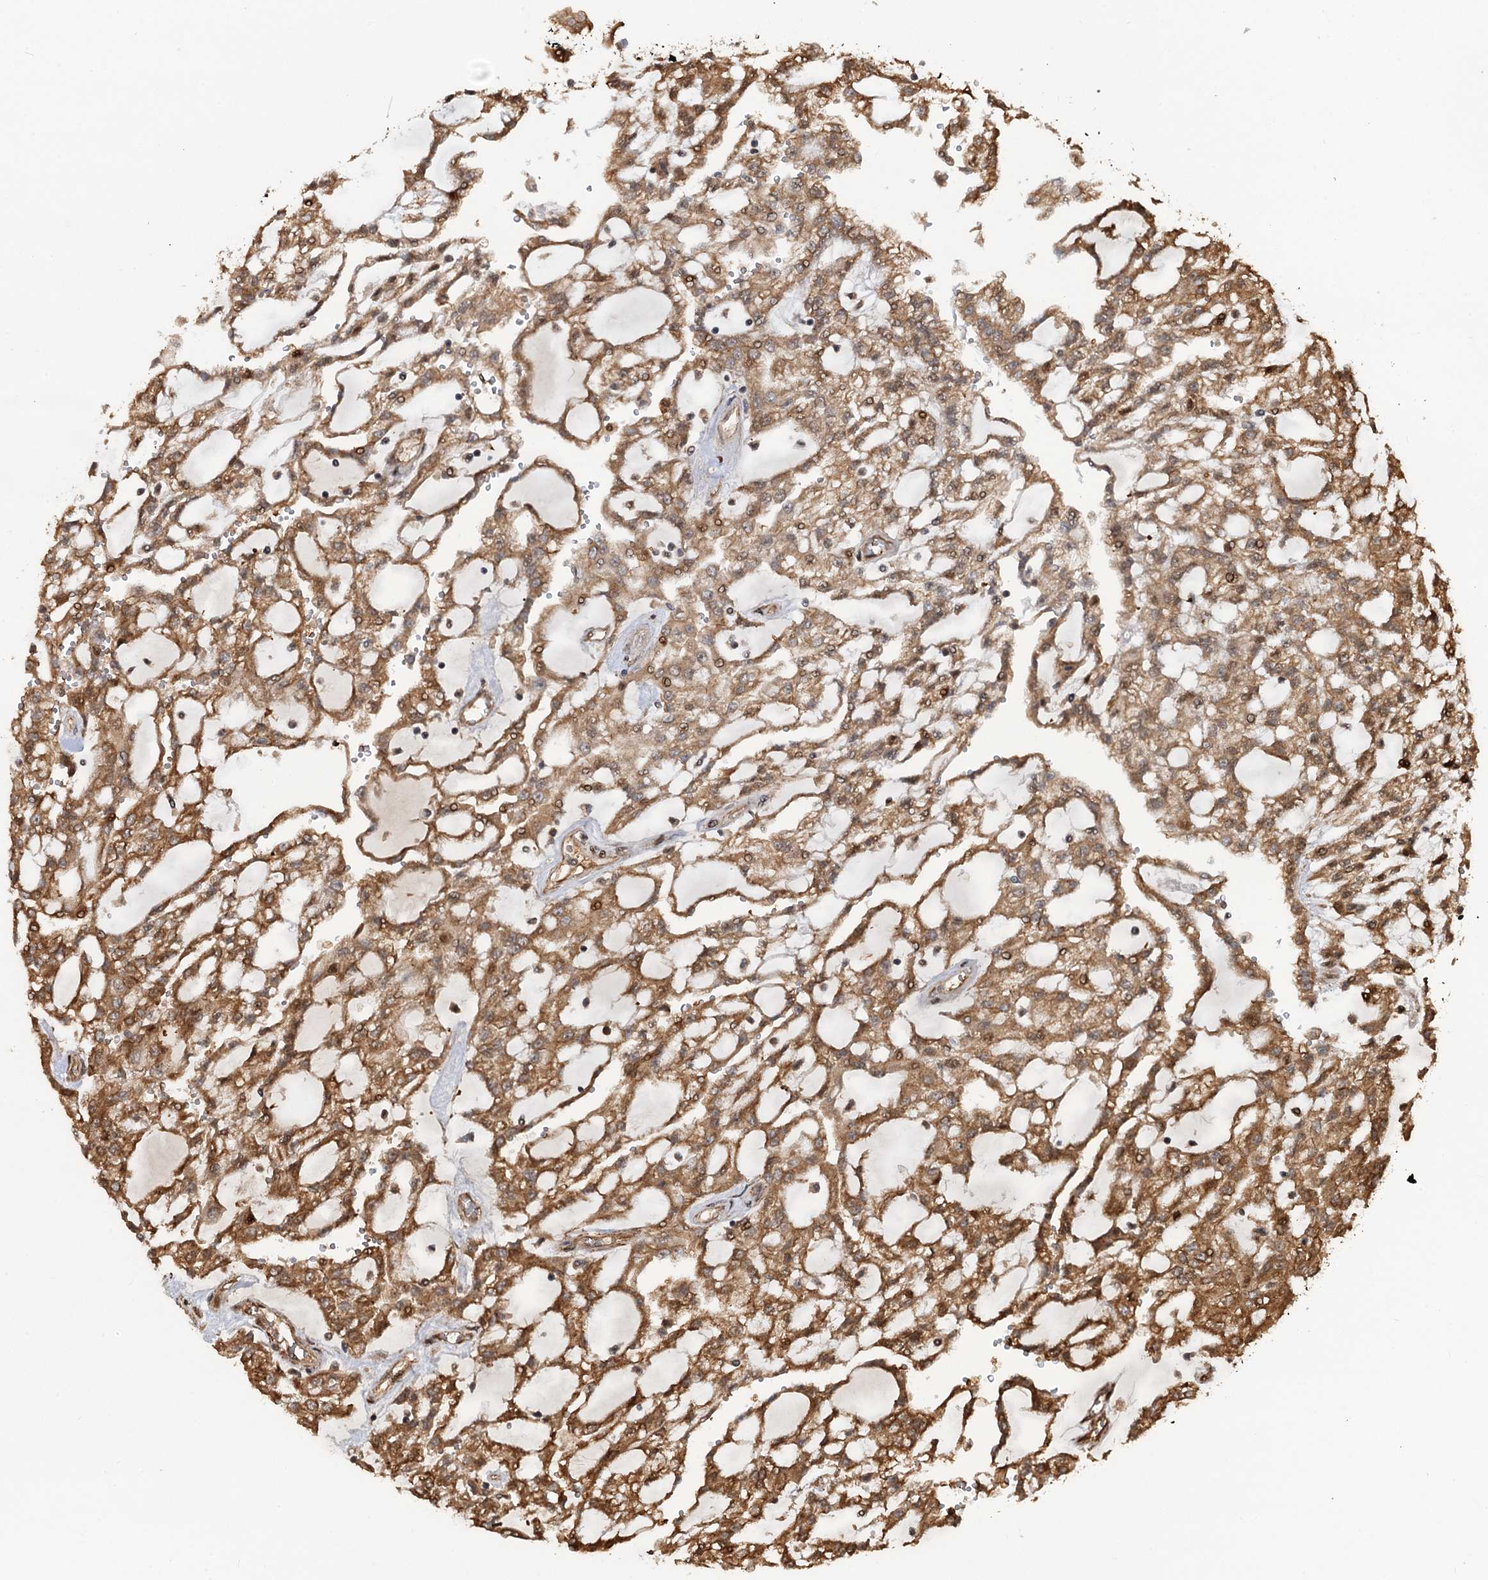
{"staining": {"intensity": "moderate", "quantity": ">75%", "location": "cytoplasmic/membranous,nuclear"}, "tissue": "renal cancer", "cell_type": "Tumor cells", "image_type": "cancer", "snomed": [{"axis": "morphology", "description": "Adenocarcinoma, NOS"}, {"axis": "topography", "description": "Kidney"}], "caption": "High-power microscopy captured an immunohistochemistry photomicrograph of adenocarcinoma (renal), revealing moderate cytoplasmic/membranous and nuclear expression in approximately >75% of tumor cells. Immunohistochemistry stains the protein in brown and the nuclei are stained blue.", "gene": "SNRNP25", "patient": {"sex": "male", "age": 63}}